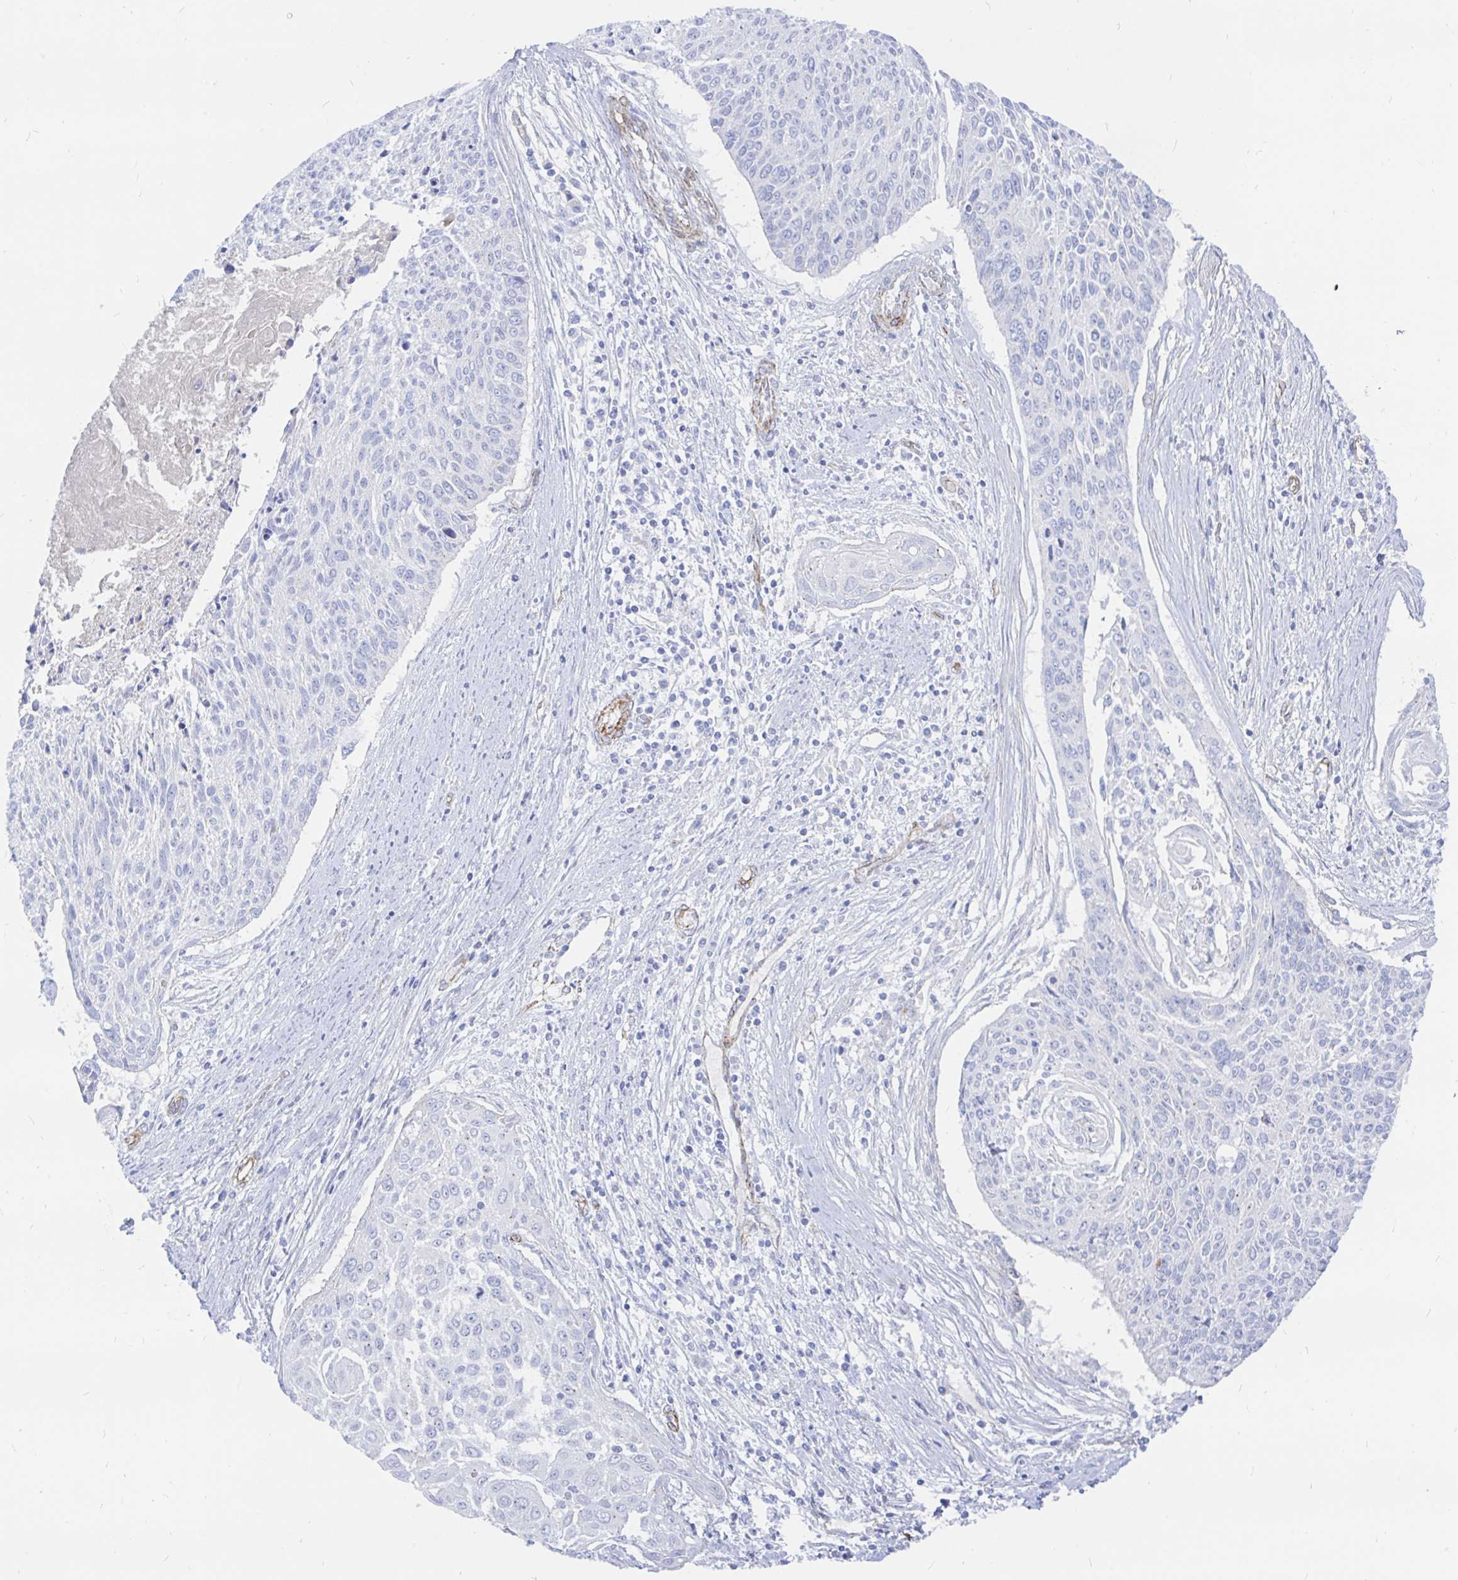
{"staining": {"intensity": "negative", "quantity": "none", "location": "none"}, "tissue": "cervical cancer", "cell_type": "Tumor cells", "image_type": "cancer", "snomed": [{"axis": "morphology", "description": "Squamous cell carcinoma, NOS"}, {"axis": "topography", "description": "Cervix"}], "caption": "The photomicrograph reveals no staining of tumor cells in cervical cancer (squamous cell carcinoma).", "gene": "COX16", "patient": {"sex": "female", "age": 55}}